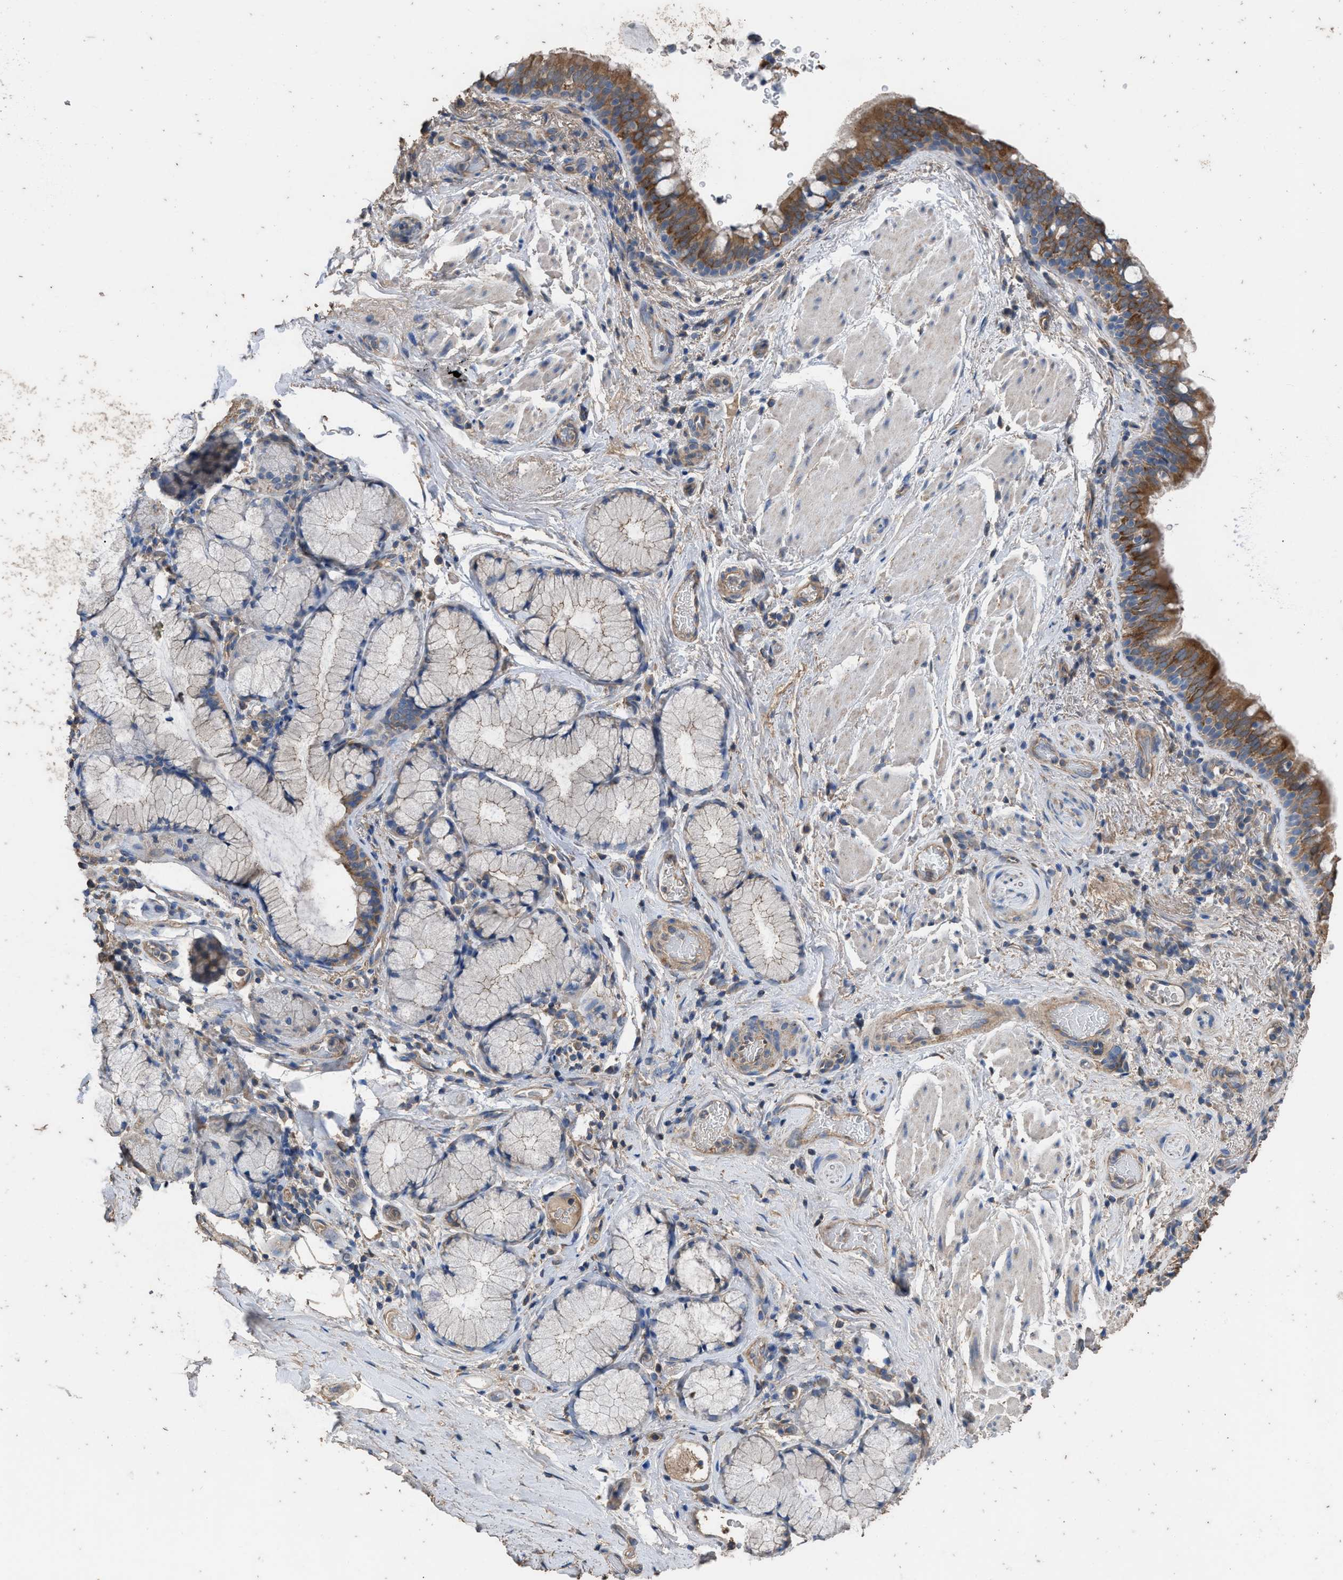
{"staining": {"intensity": "moderate", "quantity": ">75%", "location": "cytoplasmic/membranous"}, "tissue": "bronchus", "cell_type": "Respiratory epithelial cells", "image_type": "normal", "snomed": [{"axis": "morphology", "description": "Normal tissue, NOS"}, {"axis": "morphology", "description": "Inflammation, NOS"}, {"axis": "topography", "description": "Cartilage tissue"}, {"axis": "topography", "description": "Bronchus"}], "caption": "Immunohistochemistry (IHC) image of unremarkable bronchus stained for a protein (brown), which reveals medium levels of moderate cytoplasmic/membranous positivity in approximately >75% of respiratory epithelial cells.", "gene": "ITSN1", "patient": {"sex": "male", "age": 77}}